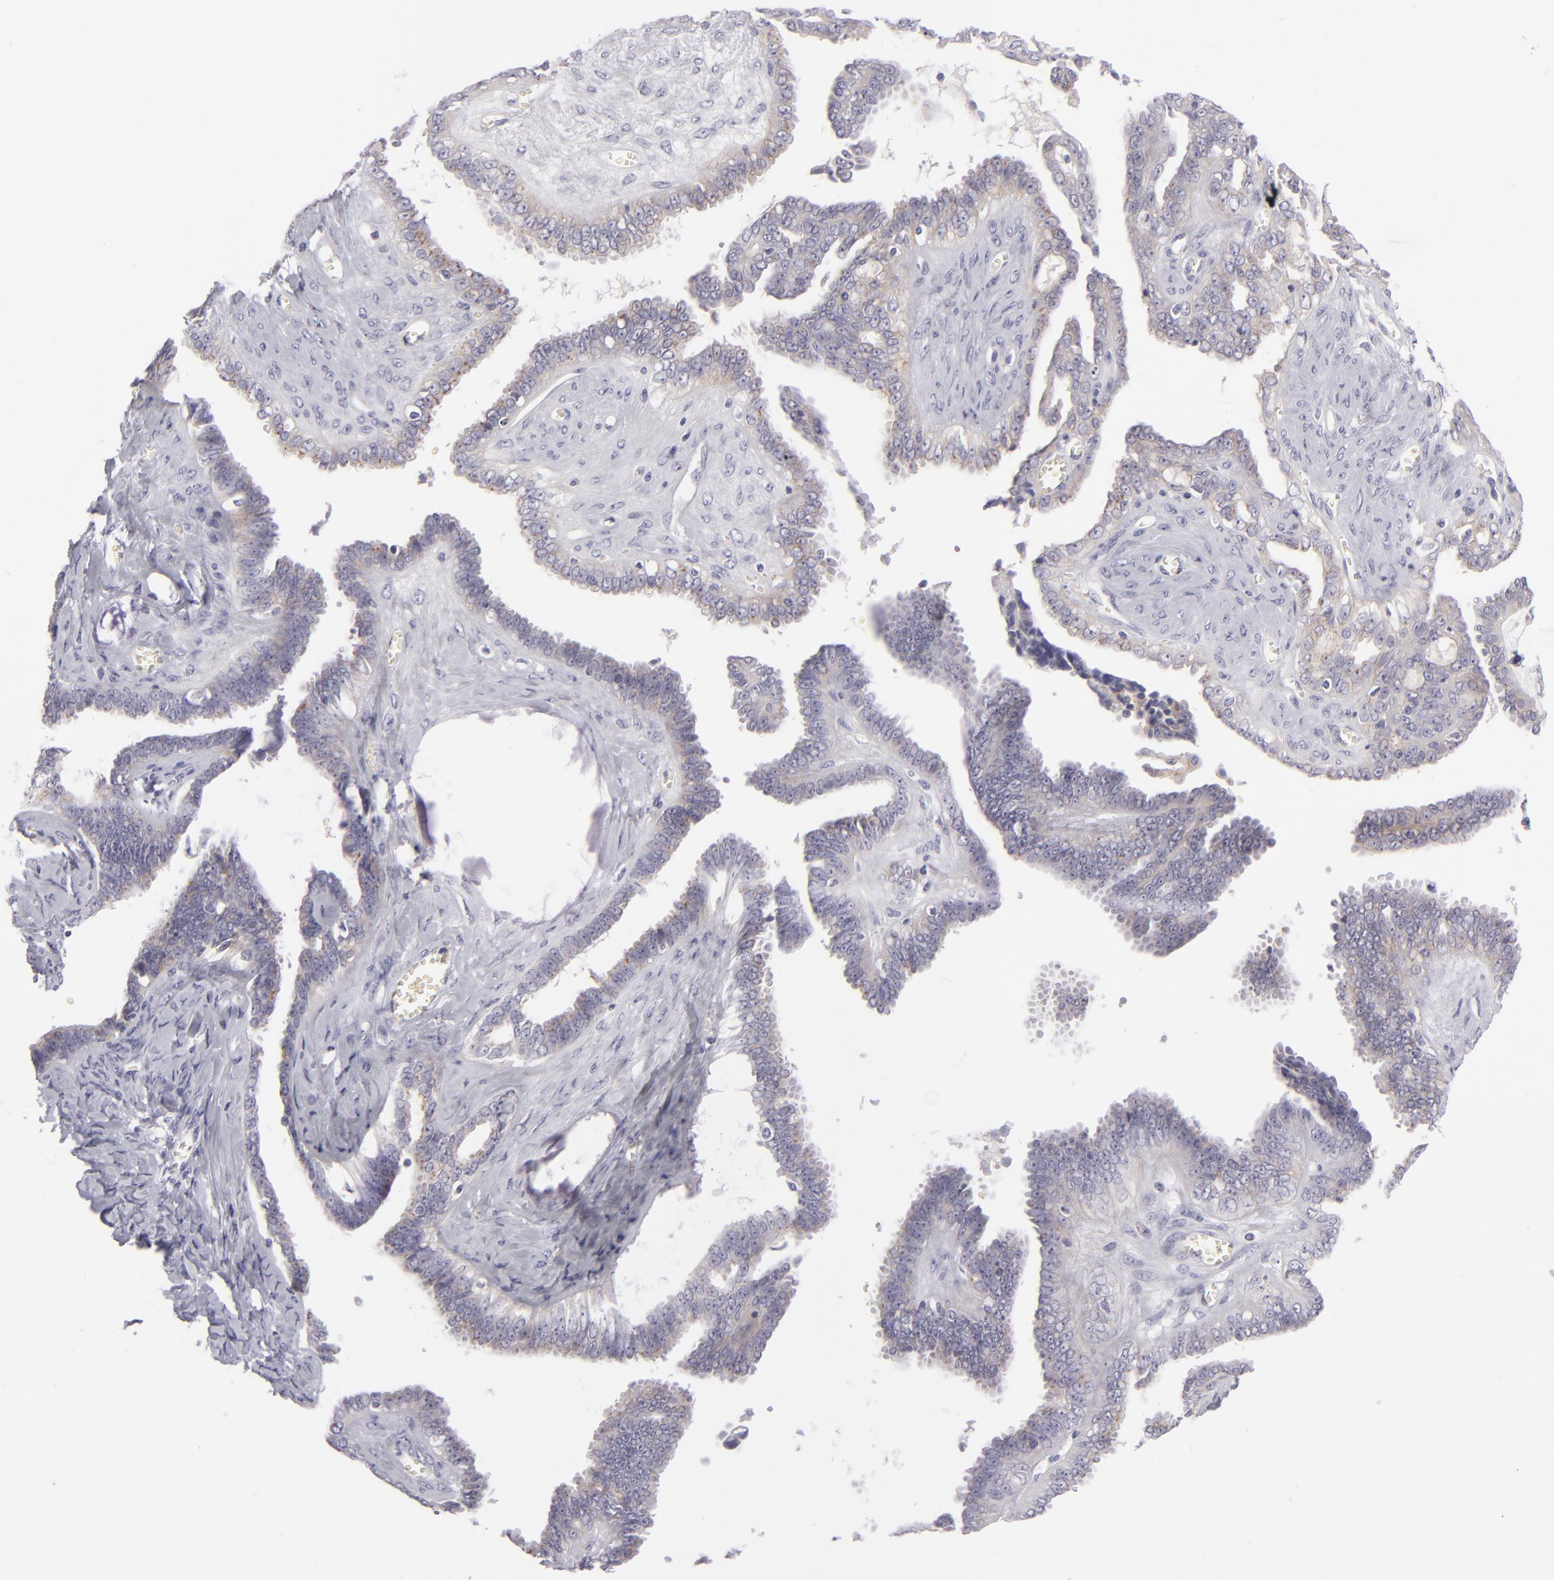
{"staining": {"intensity": "weak", "quantity": "25%-75%", "location": "cytoplasmic/membranous"}, "tissue": "ovarian cancer", "cell_type": "Tumor cells", "image_type": "cancer", "snomed": [{"axis": "morphology", "description": "Cystadenocarcinoma, serous, NOS"}, {"axis": "topography", "description": "Ovary"}], "caption": "Human ovarian serous cystadenocarcinoma stained with a brown dye demonstrates weak cytoplasmic/membranous positive positivity in about 25%-75% of tumor cells.", "gene": "DLG4", "patient": {"sex": "female", "age": 71}}